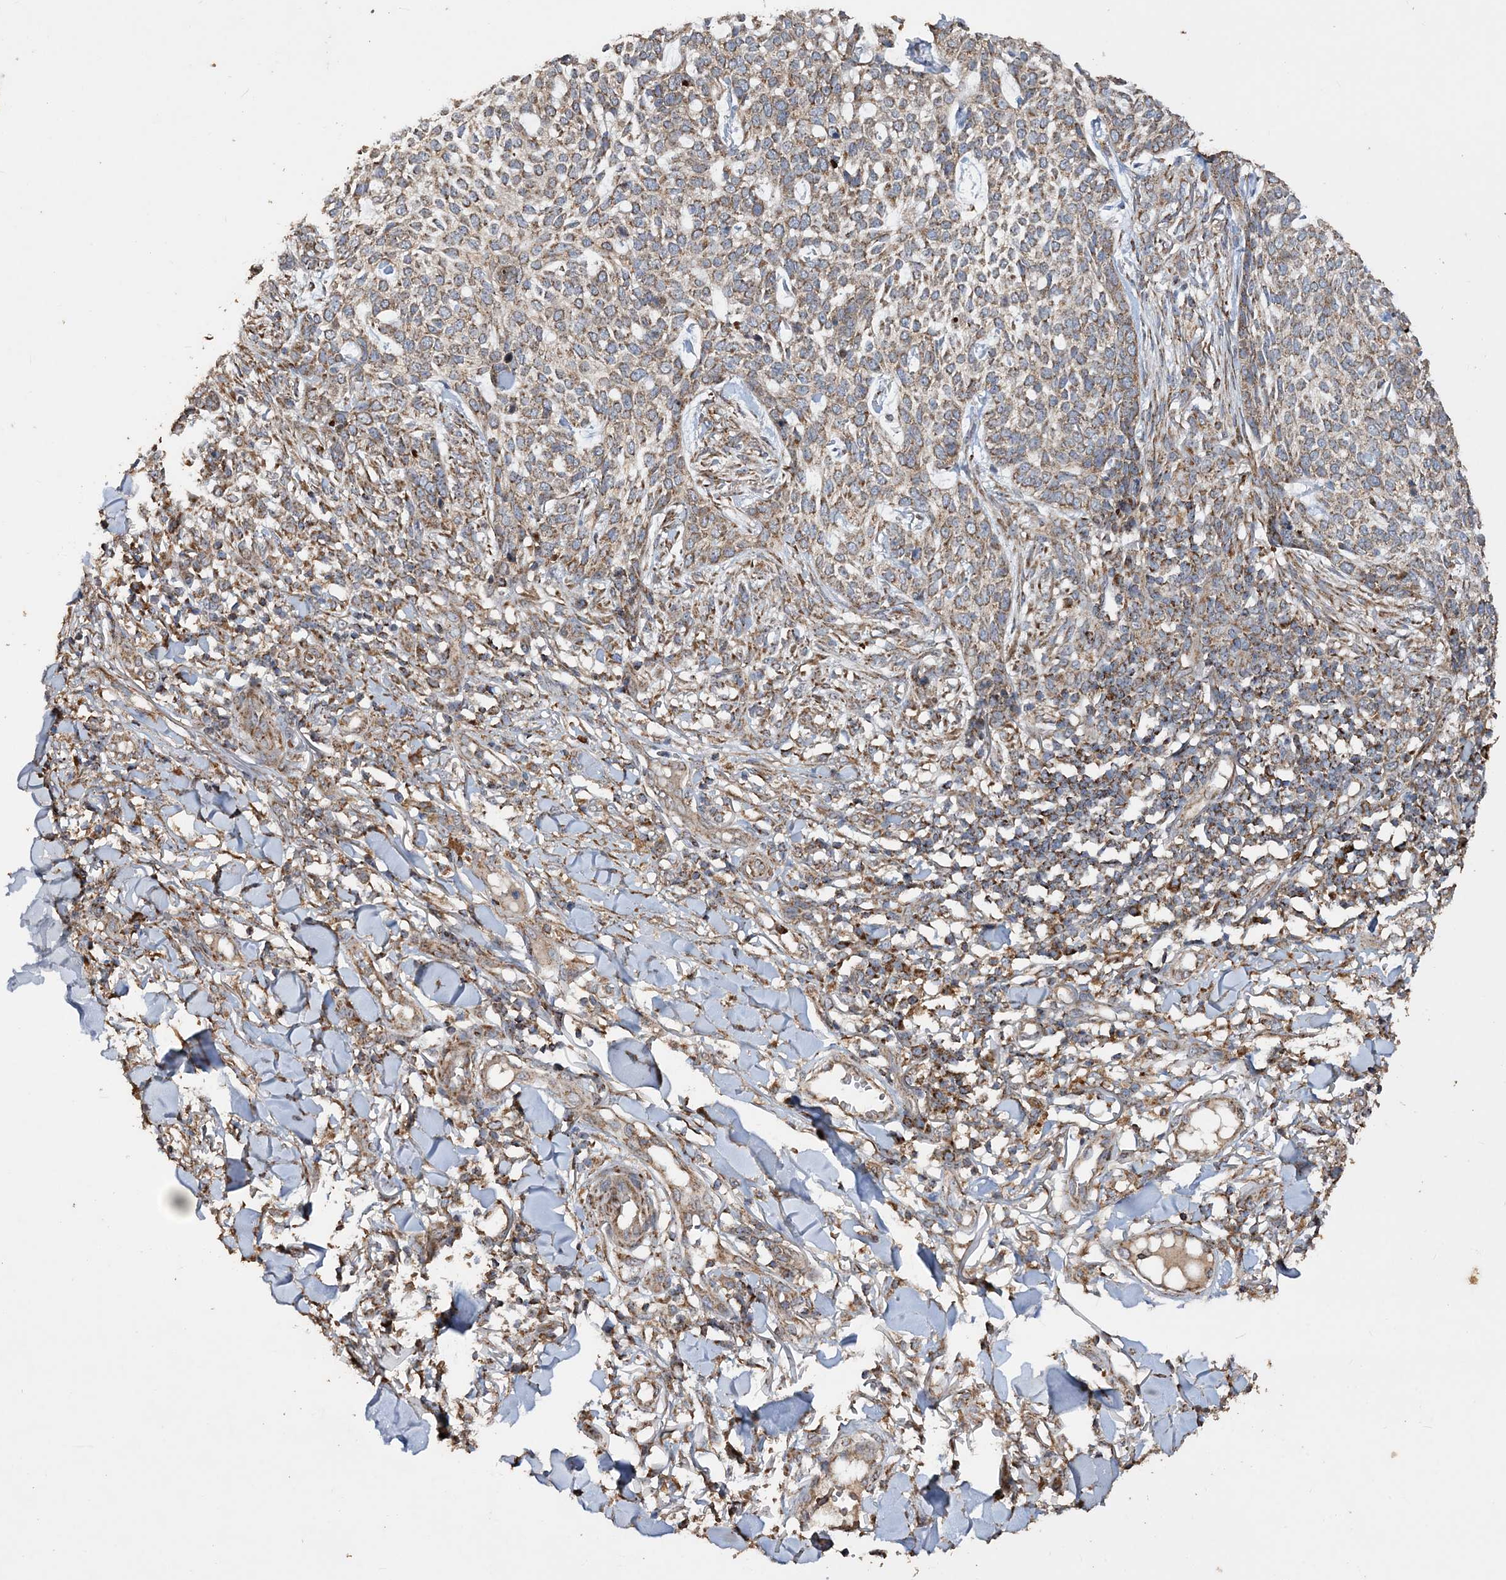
{"staining": {"intensity": "weak", "quantity": ">75%", "location": "cytoplasmic/membranous"}, "tissue": "skin cancer", "cell_type": "Tumor cells", "image_type": "cancer", "snomed": [{"axis": "morphology", "description": "Basal cell carcinoma"}, {"axis": "topography", "description": "Skin"}], "caption": "About >75% of tumor cells in basal cell carcinoma (skin) show weak cytoplasmic/membranous protein staining as visualized by brown immunohistochemical staining.", "gene": "POC5", "patient": {"sex": "female", "age": 64}}